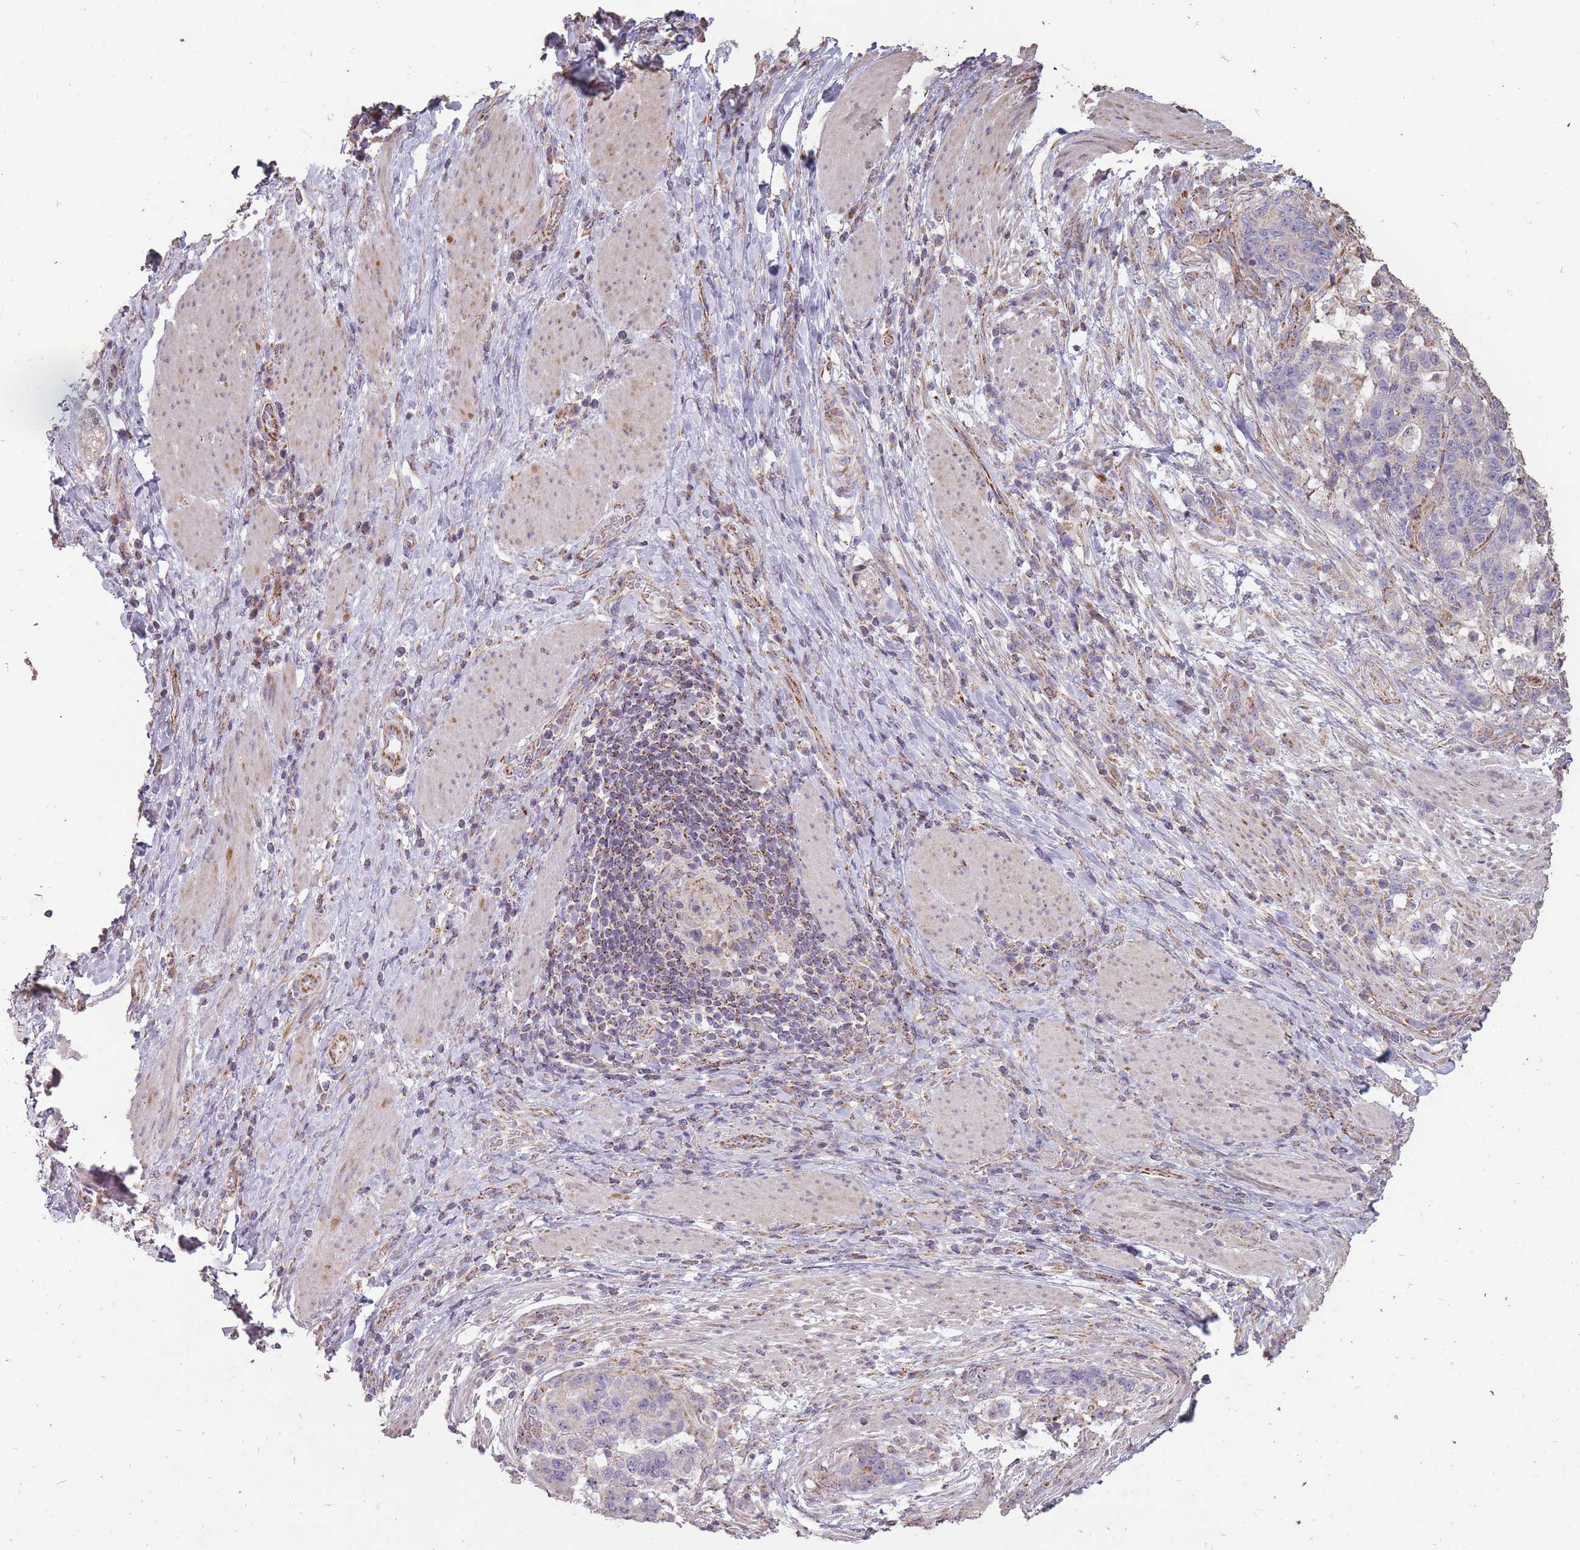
{"staining": {"intensity": "strong", "quantity": "<25%", "location": "cytoplasmic/membranous"}, "tissue": "stomach cancer", "cell_type": "Tumor cells", "image_type": "cancer", "snomed": [{"axis": "morphology", "description": "Normal tissue, NOS"}, {"axis": "morphology", "description": "Adenocarcinoma, NOS"}, {"axis": "topography", "description": "Stomach"}], "caption": "A medium amount of strong cytoplasmic/membranous positivity is appreciated in about <25% of tumor cells in stomach cancer tissue.", "gene": "CNOT8", "patient": {"sex": "female", "age": 64}}